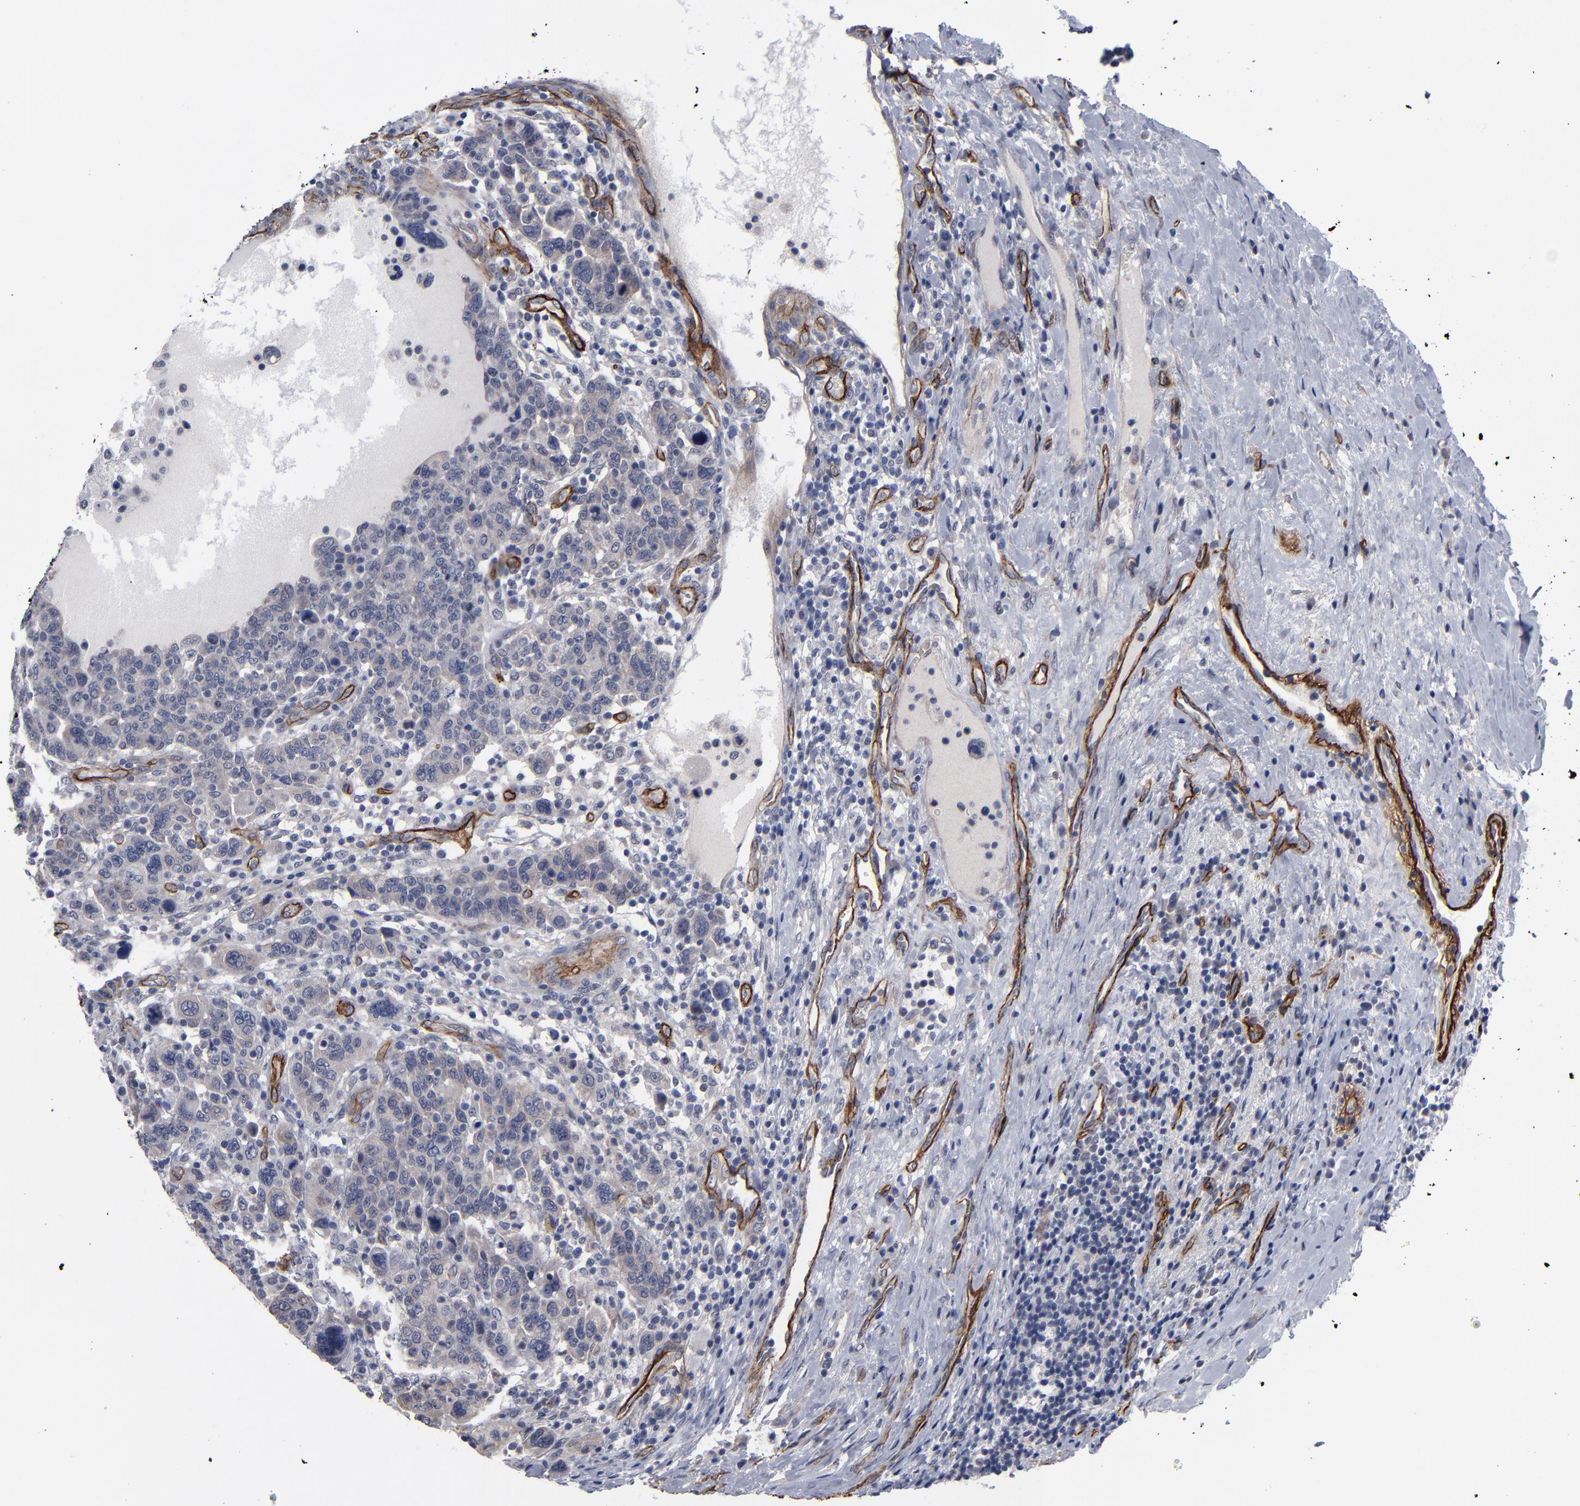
{"staining": {"intensity": "weak", "quantity": ">75%", "location": "cytoplasmic/membranous"}, "tissue": "breast cancer", "cell_type": "Tumor cells", "image_type": "cancer", "snomed": [{"axis": "morphology", "description": "Duct carcinoma"}, {"axis": "topography", "description": "Breast"}], "caption": "Breast cancer was stained to show a protein in brown. There is low levels of weak cytoplasmic/membranous staining in approximately >75% of tumor cells.", "gene": "ZNF175", "patient": {"sex": "female", "age": 37}}